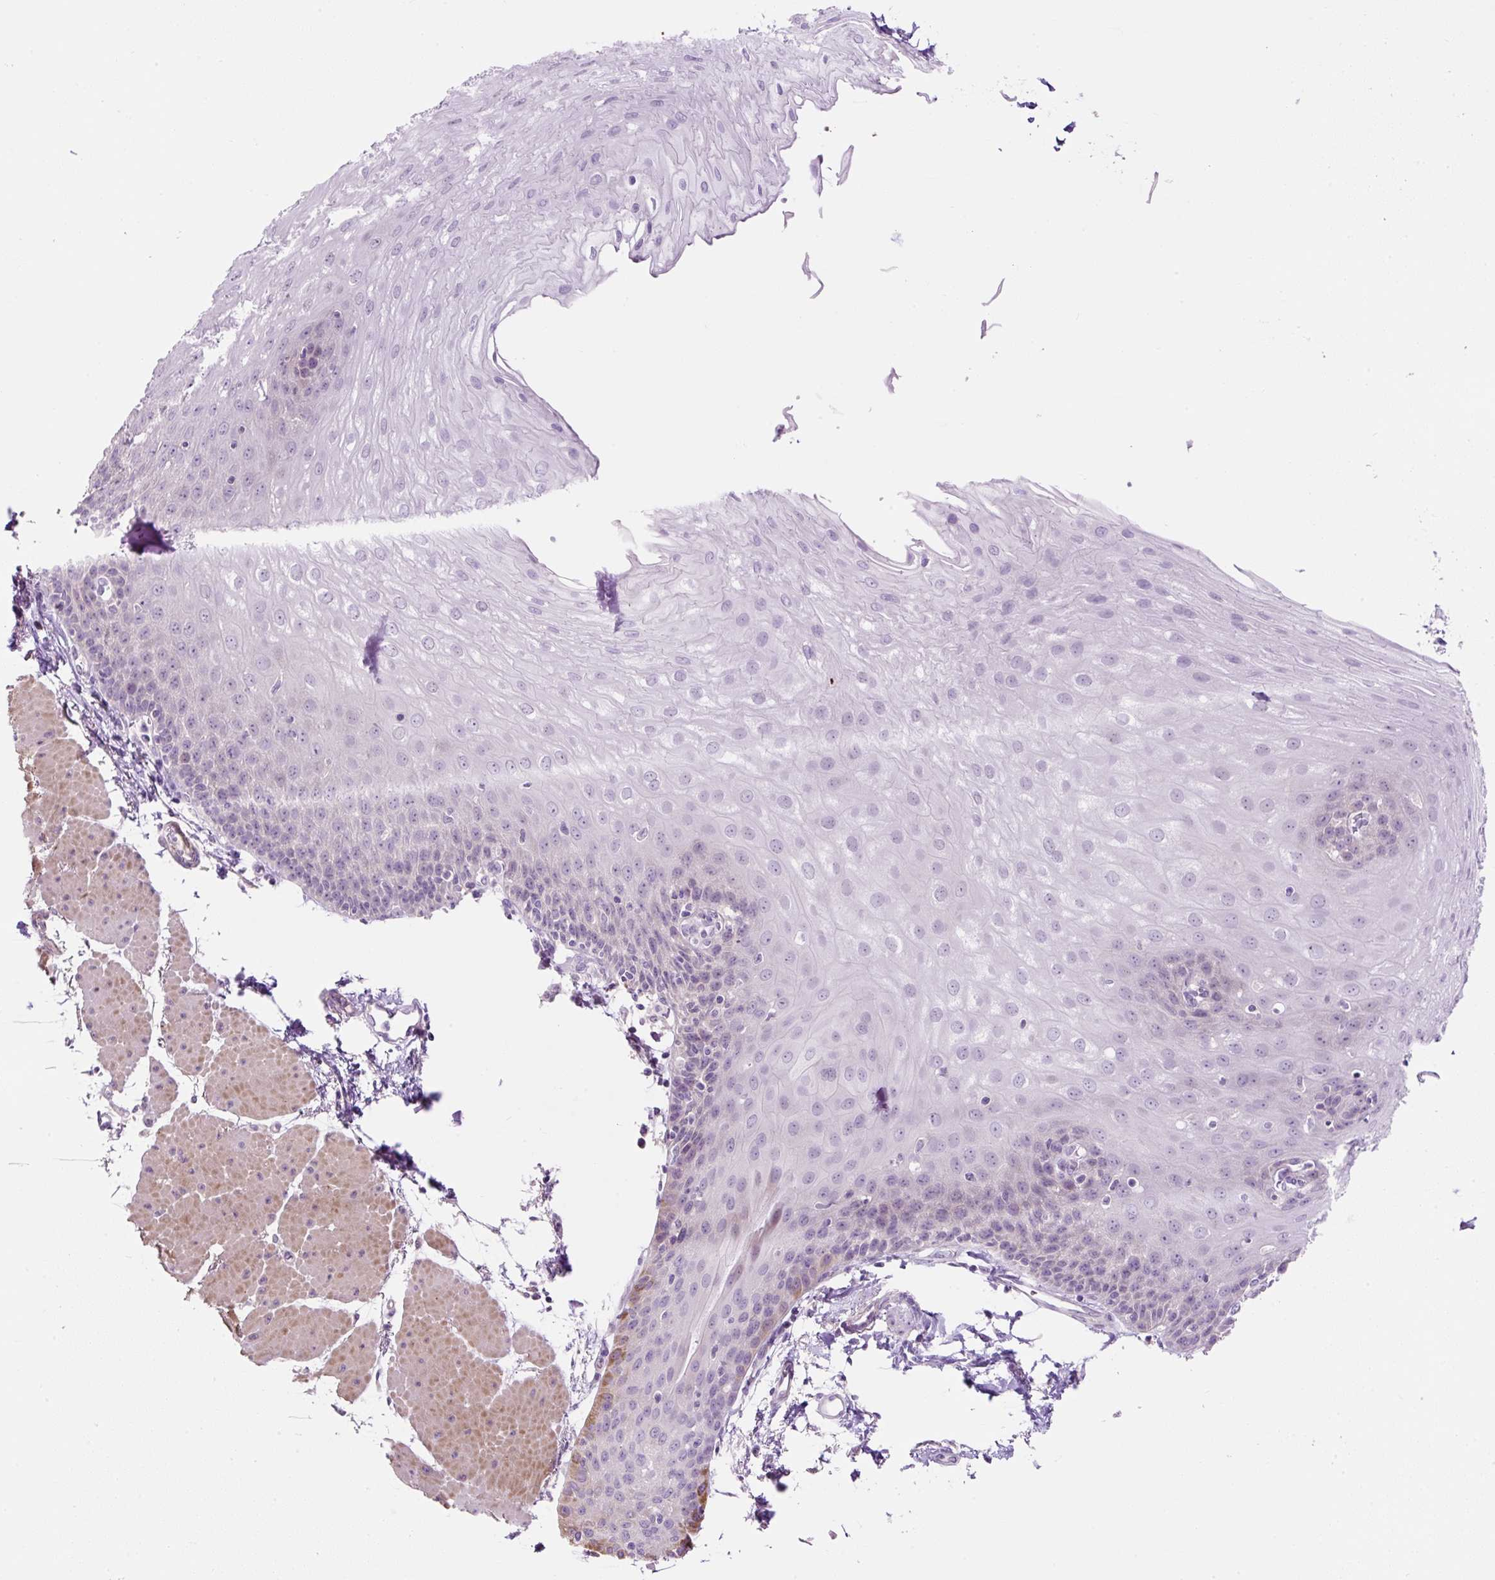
{"staining": {"intensity": "negative", "quantity": "none", "location": "none"}, "tissue": "esophagus", "cell_type": "Squamous epithelial cells", "image_type": "normal", "snomed": [{"axis": "morphology", "description": "Normal tissue, NOS"}, {"axis": "topography", "description": "Esophagus"}], "caption": "Photomicrograph shows no protein positivity in squamous epithelial cells of benign esophagus. The staining is performed using DAB brown chromogen with nuclei counter-stained in using hematoxylin.", "gene": "OGDHL", "patient": {"sex": "female", "age": 81}}